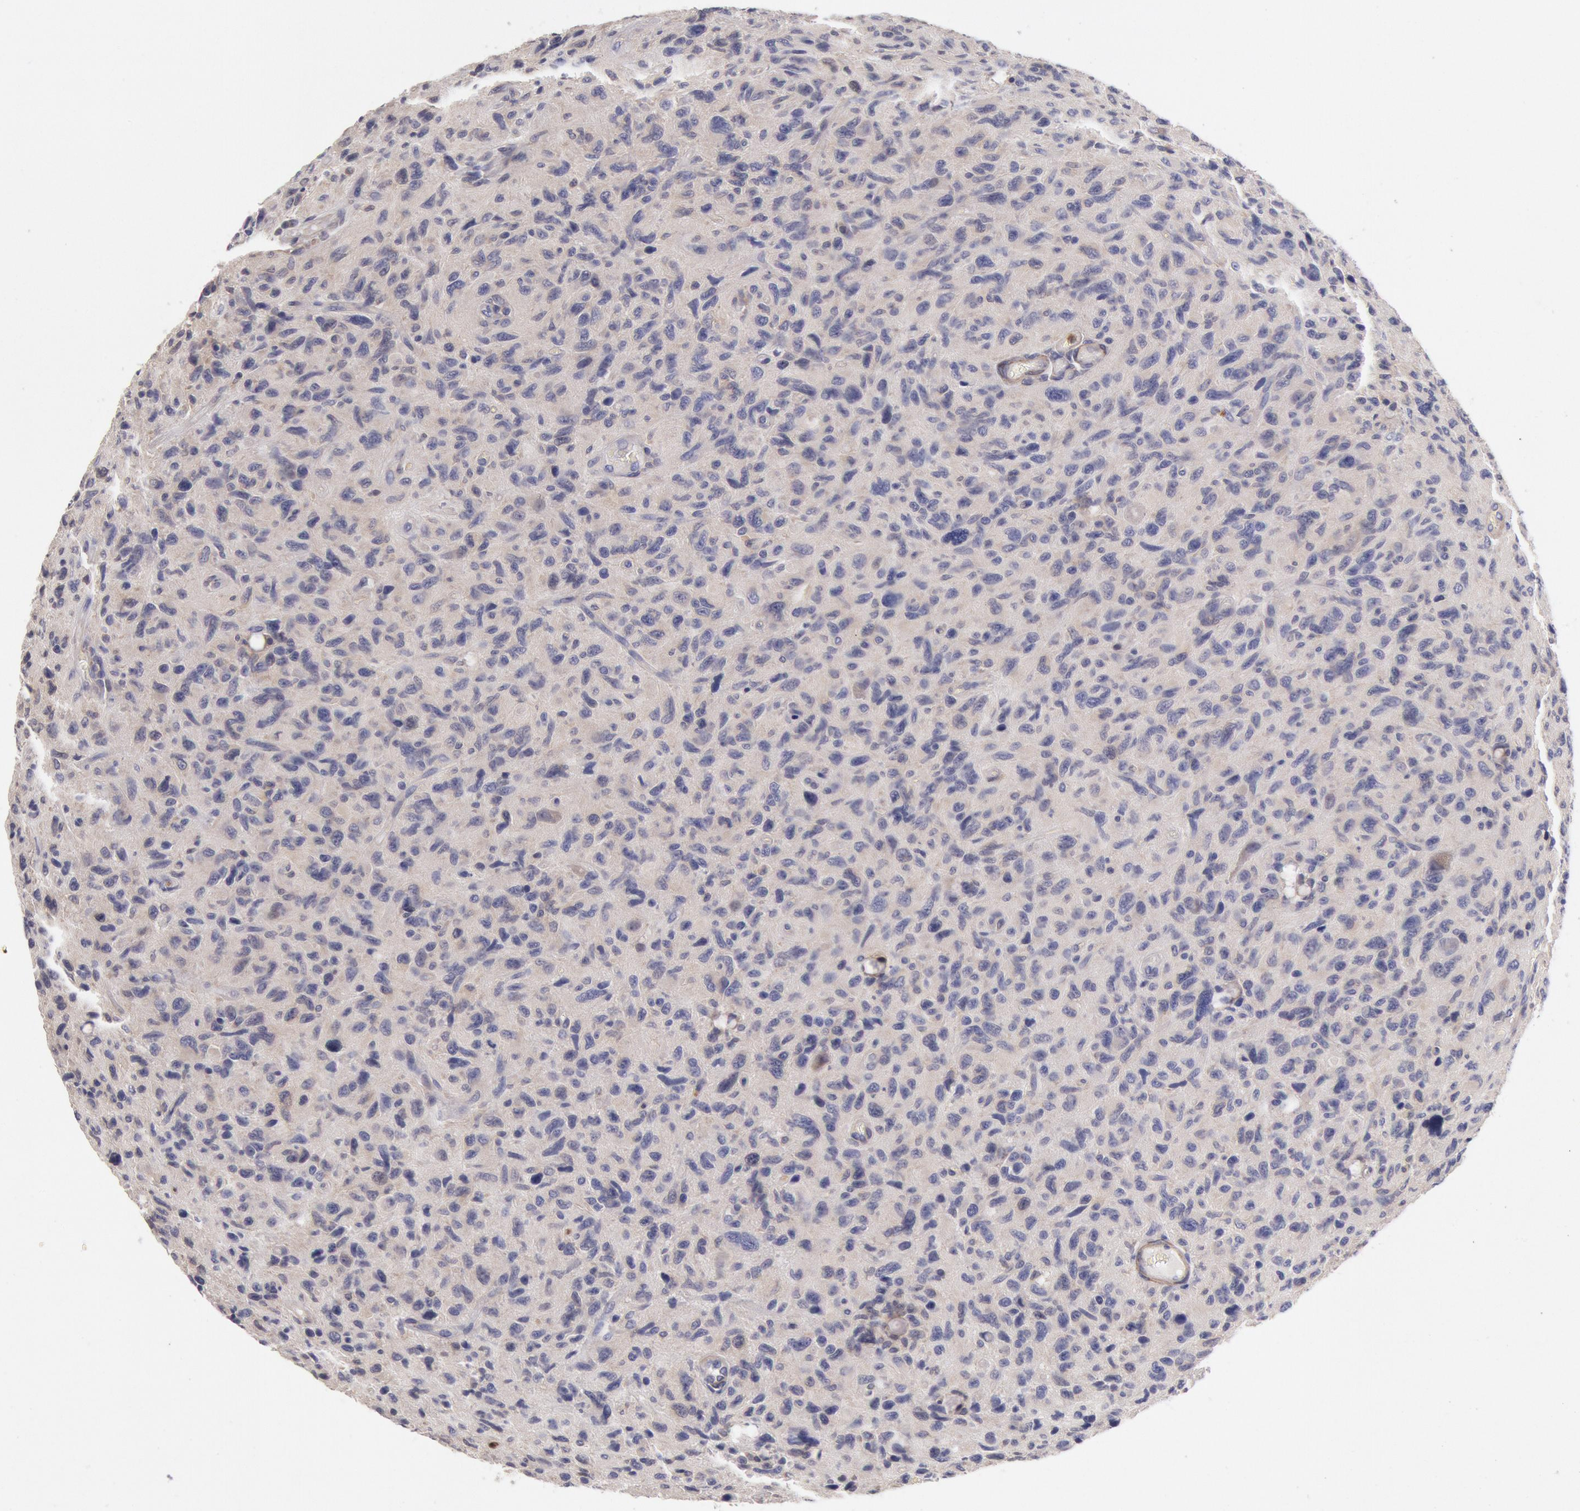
{"staining": {"intensity": "weak", "quantity": "25%-75%", "location": "cytoplasmic/membranous"}, "tissue": "glioma", "cell_type": "Tumor cells", "image_type": "cancer", "snomed": [{"axis": "morphology", "description": "Glioma, malignant, High grade"}, {"axis": "topography", "description": "Brain"}], "caption": "Immunohistochemical staining of human high-grade glioma (malignant) demonstrates low levels of weak cytoplasmic/membranous staining in about 25%-75% of tumor cells.", "gene": "TMED8", "patient": {"sex": "female", "age": 60}}